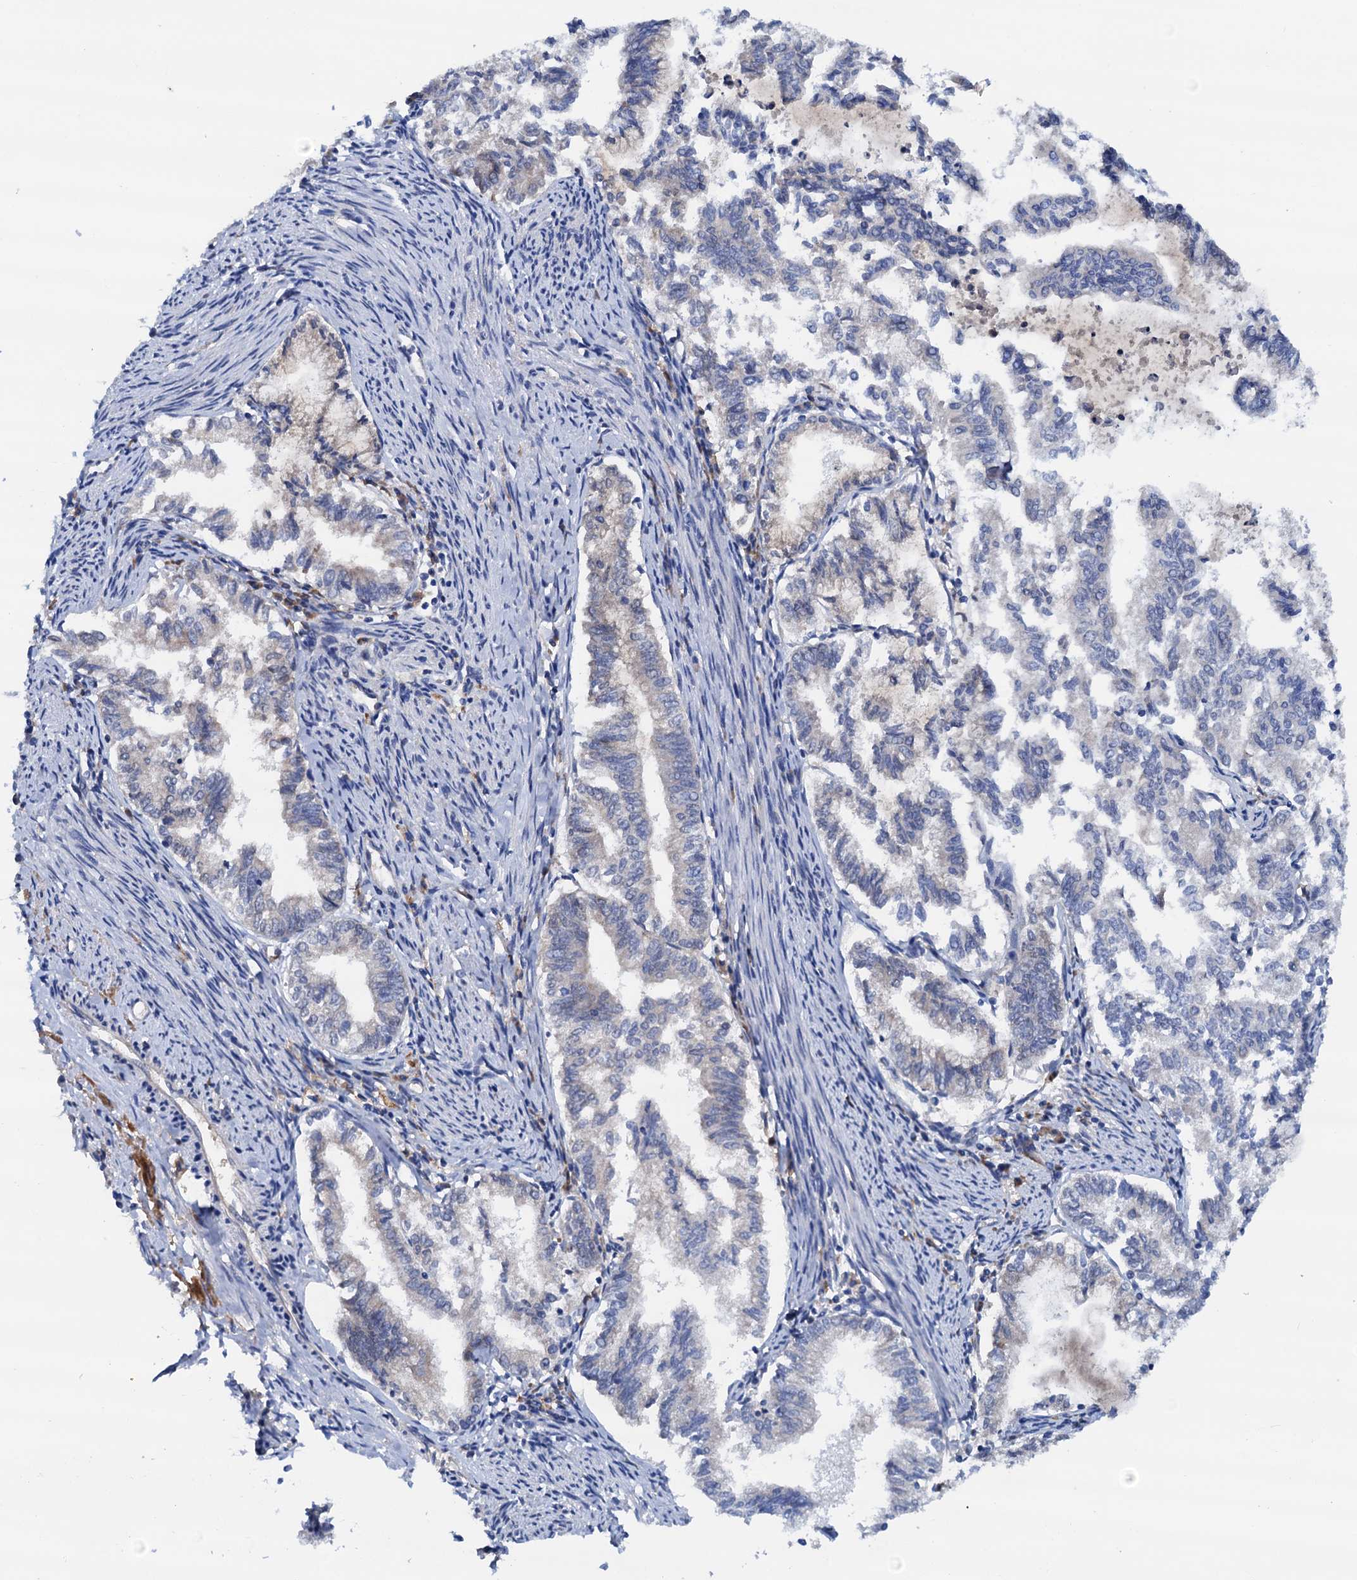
{"staining": {"intensity": "negative", "quantity": "none", "location": "none"}, "tissue": "endometrial cancer", "cell_type": "Tumor cells", "image_type": "cancer", "snomed": [{"axis": "morphology", "description": "Adenocarcinoma, NOS"}, {"axis": "topography", "description": "Endometrium"}], "caption": "The photomicrograph exhibits no staining of tumor cells in endometrial cancer (adenocarcinoma).", "gene": "RASSF9", "patient": {"sex": "female", "age": 79}}